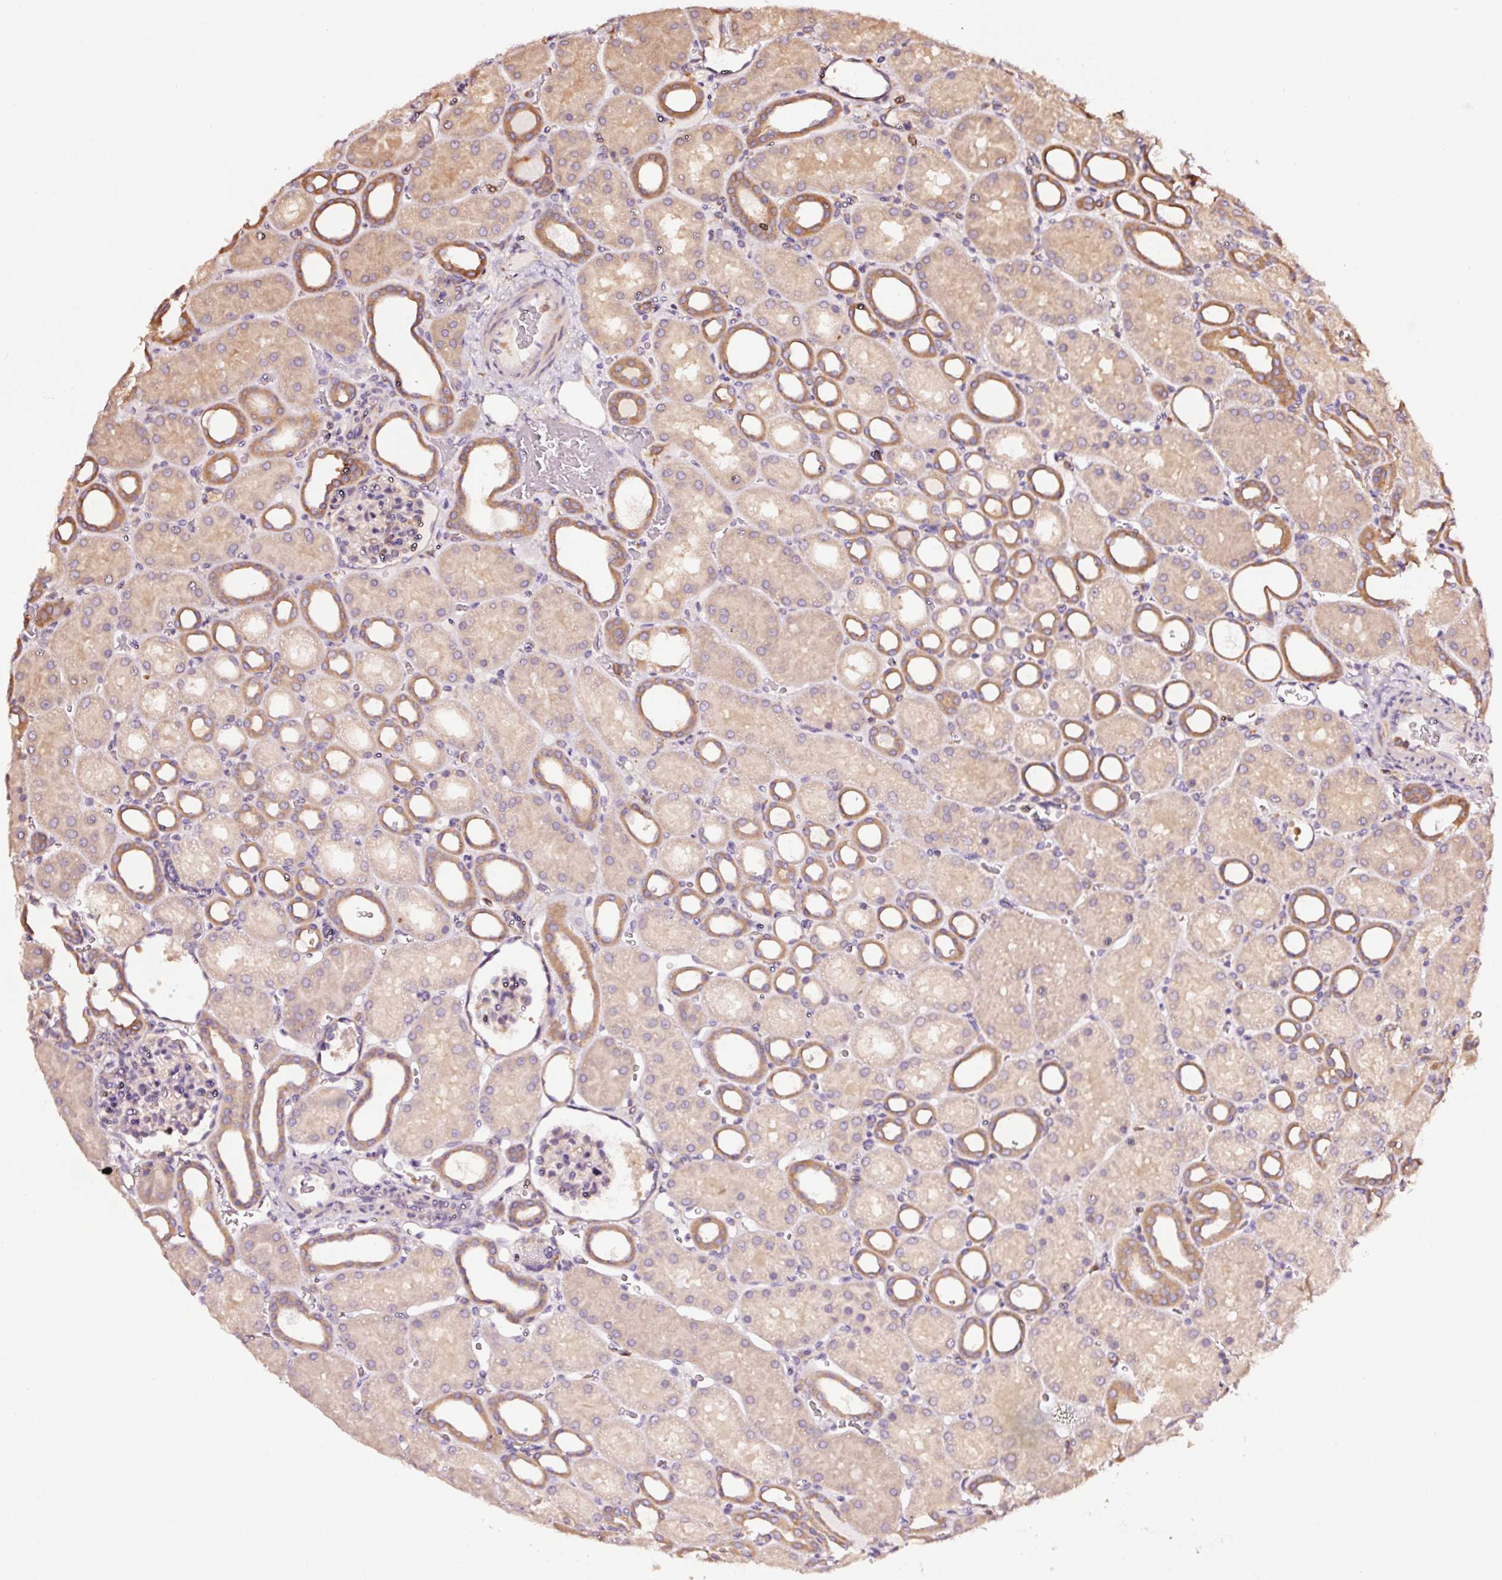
{"staining": {"intensity": "moderate", "quantity": "<25%", "location": "cytoplasmic/membranous"}, "tissue": "kidney", "cell_type": "Cells in glomeruli", "image_type": "normal", "snomed": [{"axis": "morphology", "description": "Normal tissue, NOS"}, {"axis": "topography", "description": "Kidney"}], "caption": "The histopathology image exhibits immunohistochemical staining of unremarkable kidney. There is moderate cytoplasmic/membranous staining is seen in about <25% of cells in glomeruli. (Stains: DAB (3,3'-diaminobenzidine) in brown, nuclei in blue, Microscopy: brightfield microscopy at high magnification).", "gene": "METAP1", "patient": {"sex": "male", "age": 2}}